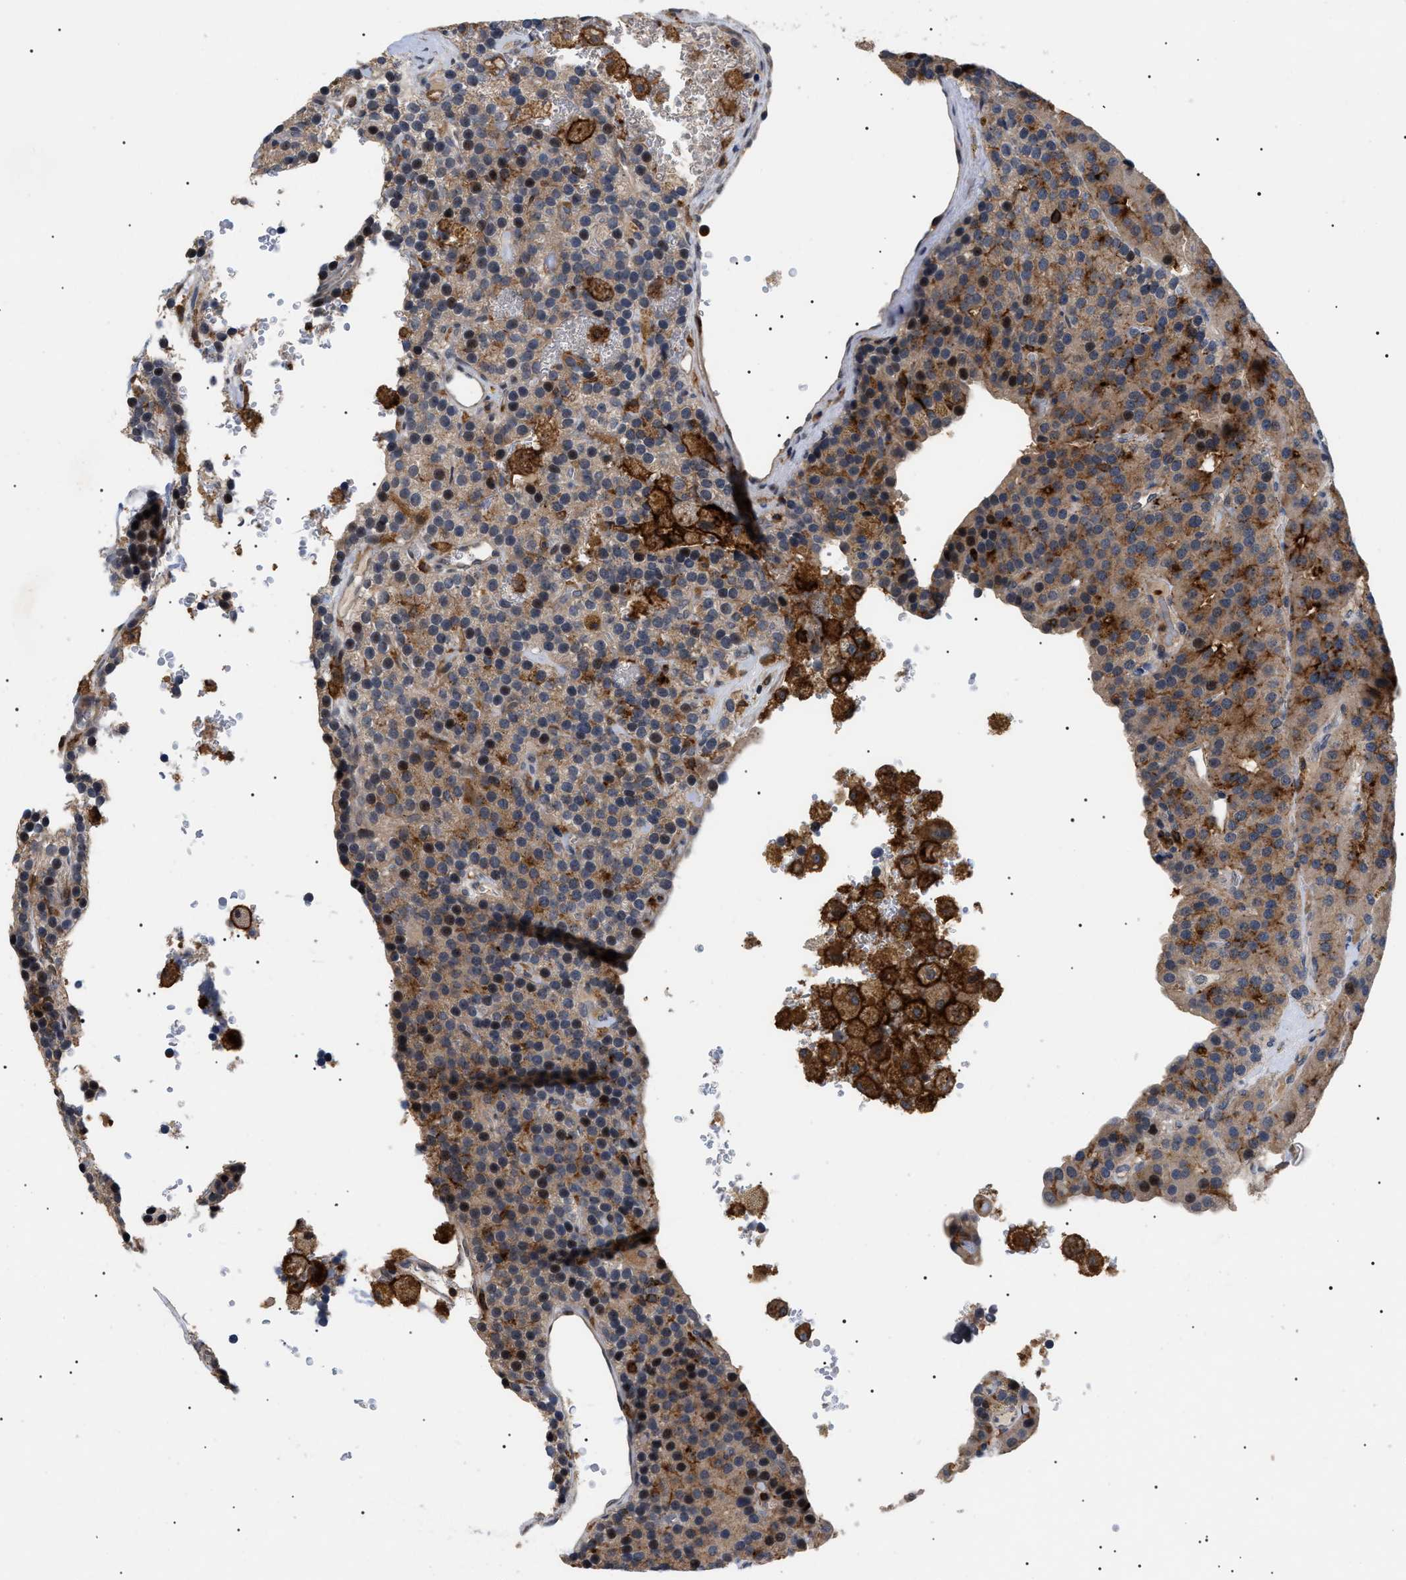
{"staining": {"intensity": "strong", "quantity": ">75%", "location": "cytoplasmic/membranous"}, "tissue": "parathyroid gland", "cell_type": "Glandular cells", "image_type": "normal", "snomed": [{"axis": "morphology", "description": "Normal tissue, NOS"}, {"axis": "morphology", "description": "Adenoma, NOS"}, {"axis": "topography", "description": "Parathyroid gland"}], "caption": "High-power microscopy captured an immunohistochemistry photomicrograph of normal parathyroid gland, revealing strong cytoplasmic/membranous staining in about >75% of glandular cells. (DAB (3,3'-diaminobenzidine) = brown stain, brightfield microscopy at high magnification).", "gene": "CD300A", "patient": {"sex": "female", "age": 86}}